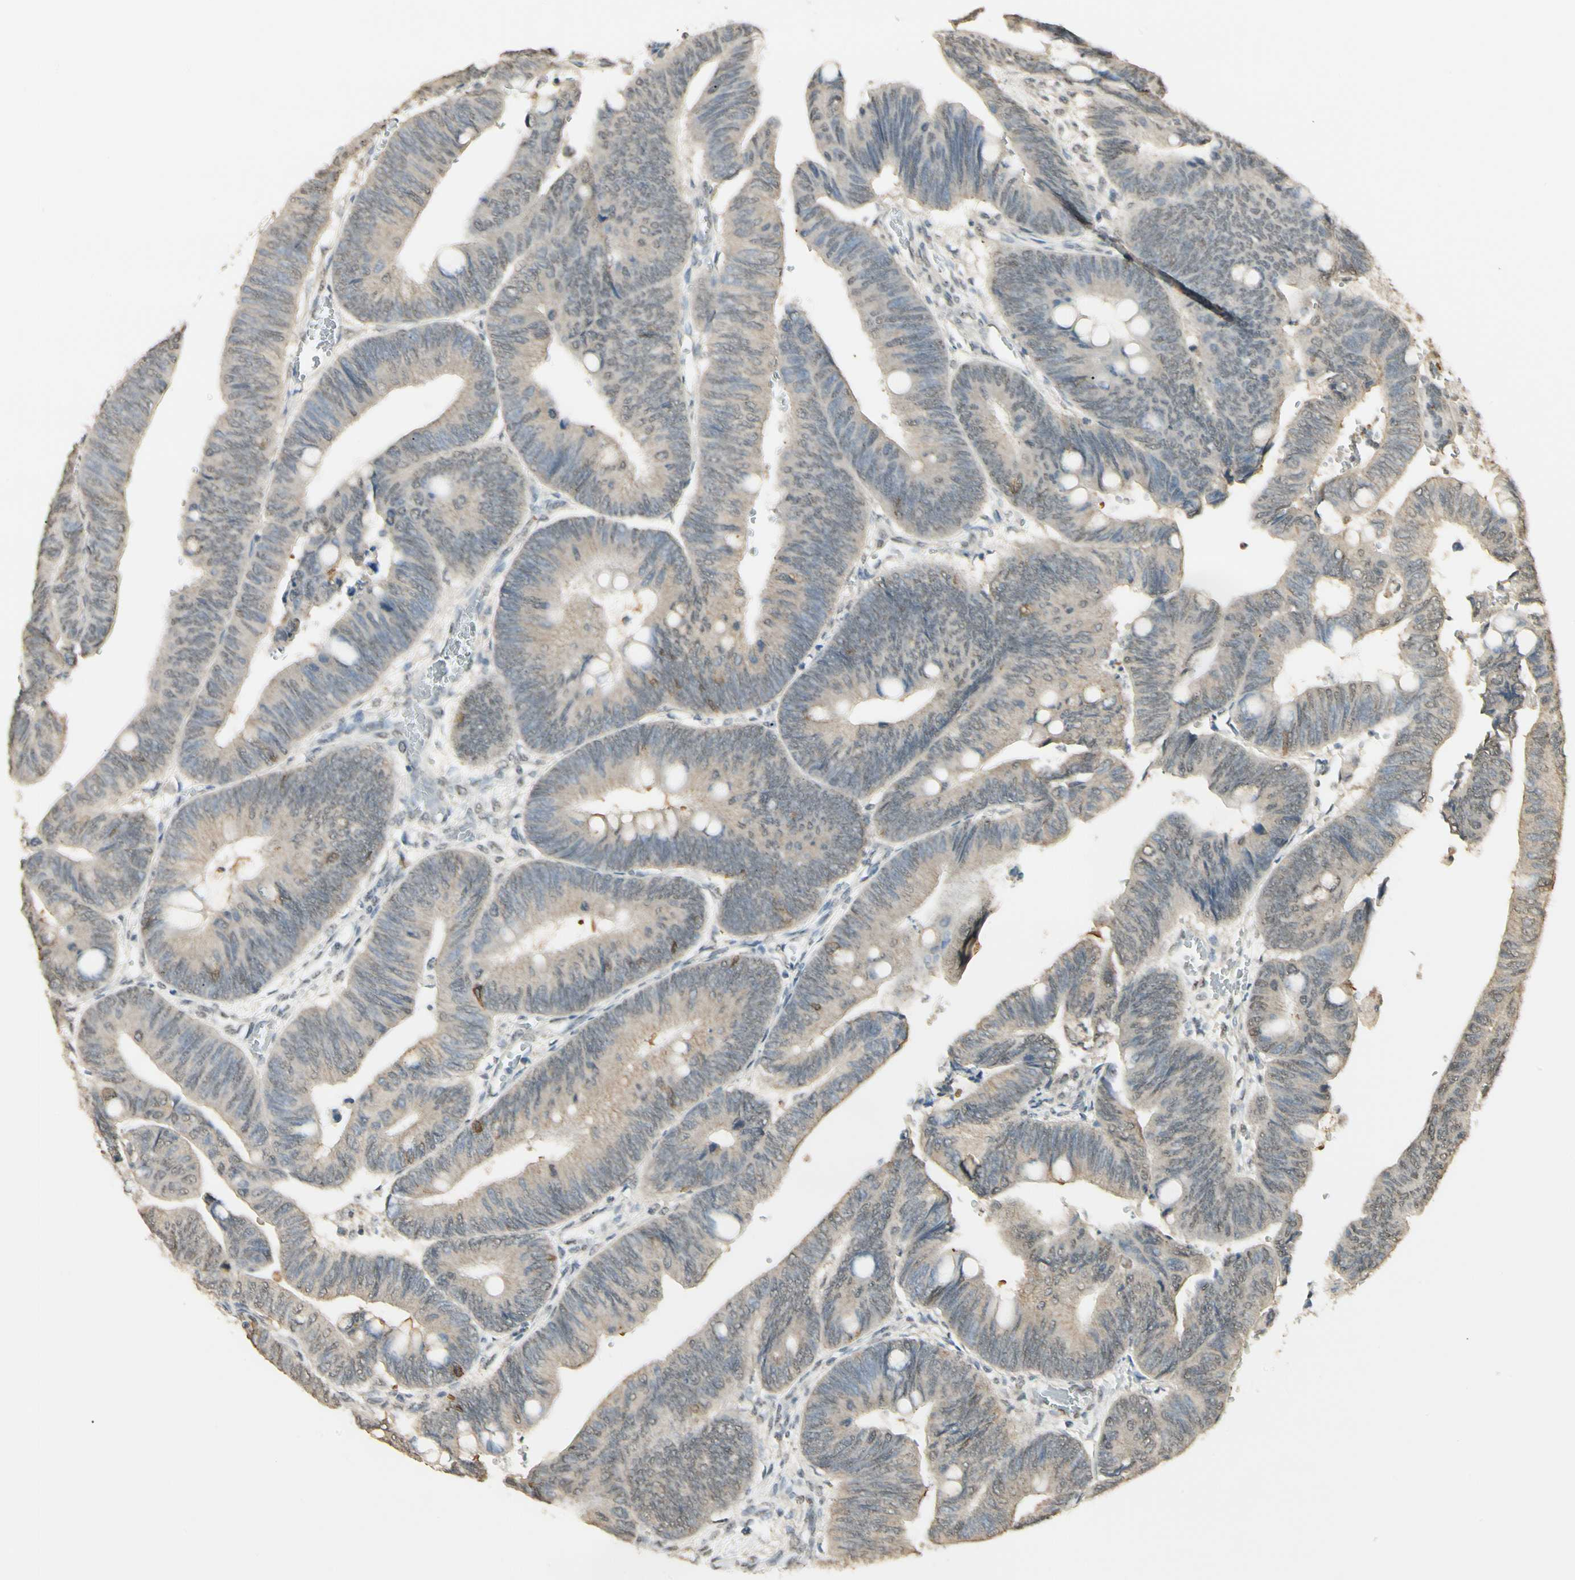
{"staining": {"intensity": "weak", "quantity": ">75%", "location": "cytoplasmic/membranous"}, "tissue": "colorectal cancer", "cell_type": "Tumor cells", "image_type": "cancer", "snomed": [{"axis": "morphology", "description": "Normal tissue, NOS"}, {"axis": "morphology", "description": "Adenocarcinoma, NOS"}, {"axis": "topography", "description": "Rectum"}, {"axis": "topography", "description": "Peripheral nerve tissue"}], "caption": "Colorectal cancer was stained to show a protein in brown. There is low levels of weak cytoplasmic/membranous positivity in approximately >75% of tumor cells. Using DAB (brown) and hematoxylin (blue) stains, captured at high magnification using brightfield microscopy.", "gene": "SGCA", "patient": {"sex": "male", "age": 92}}